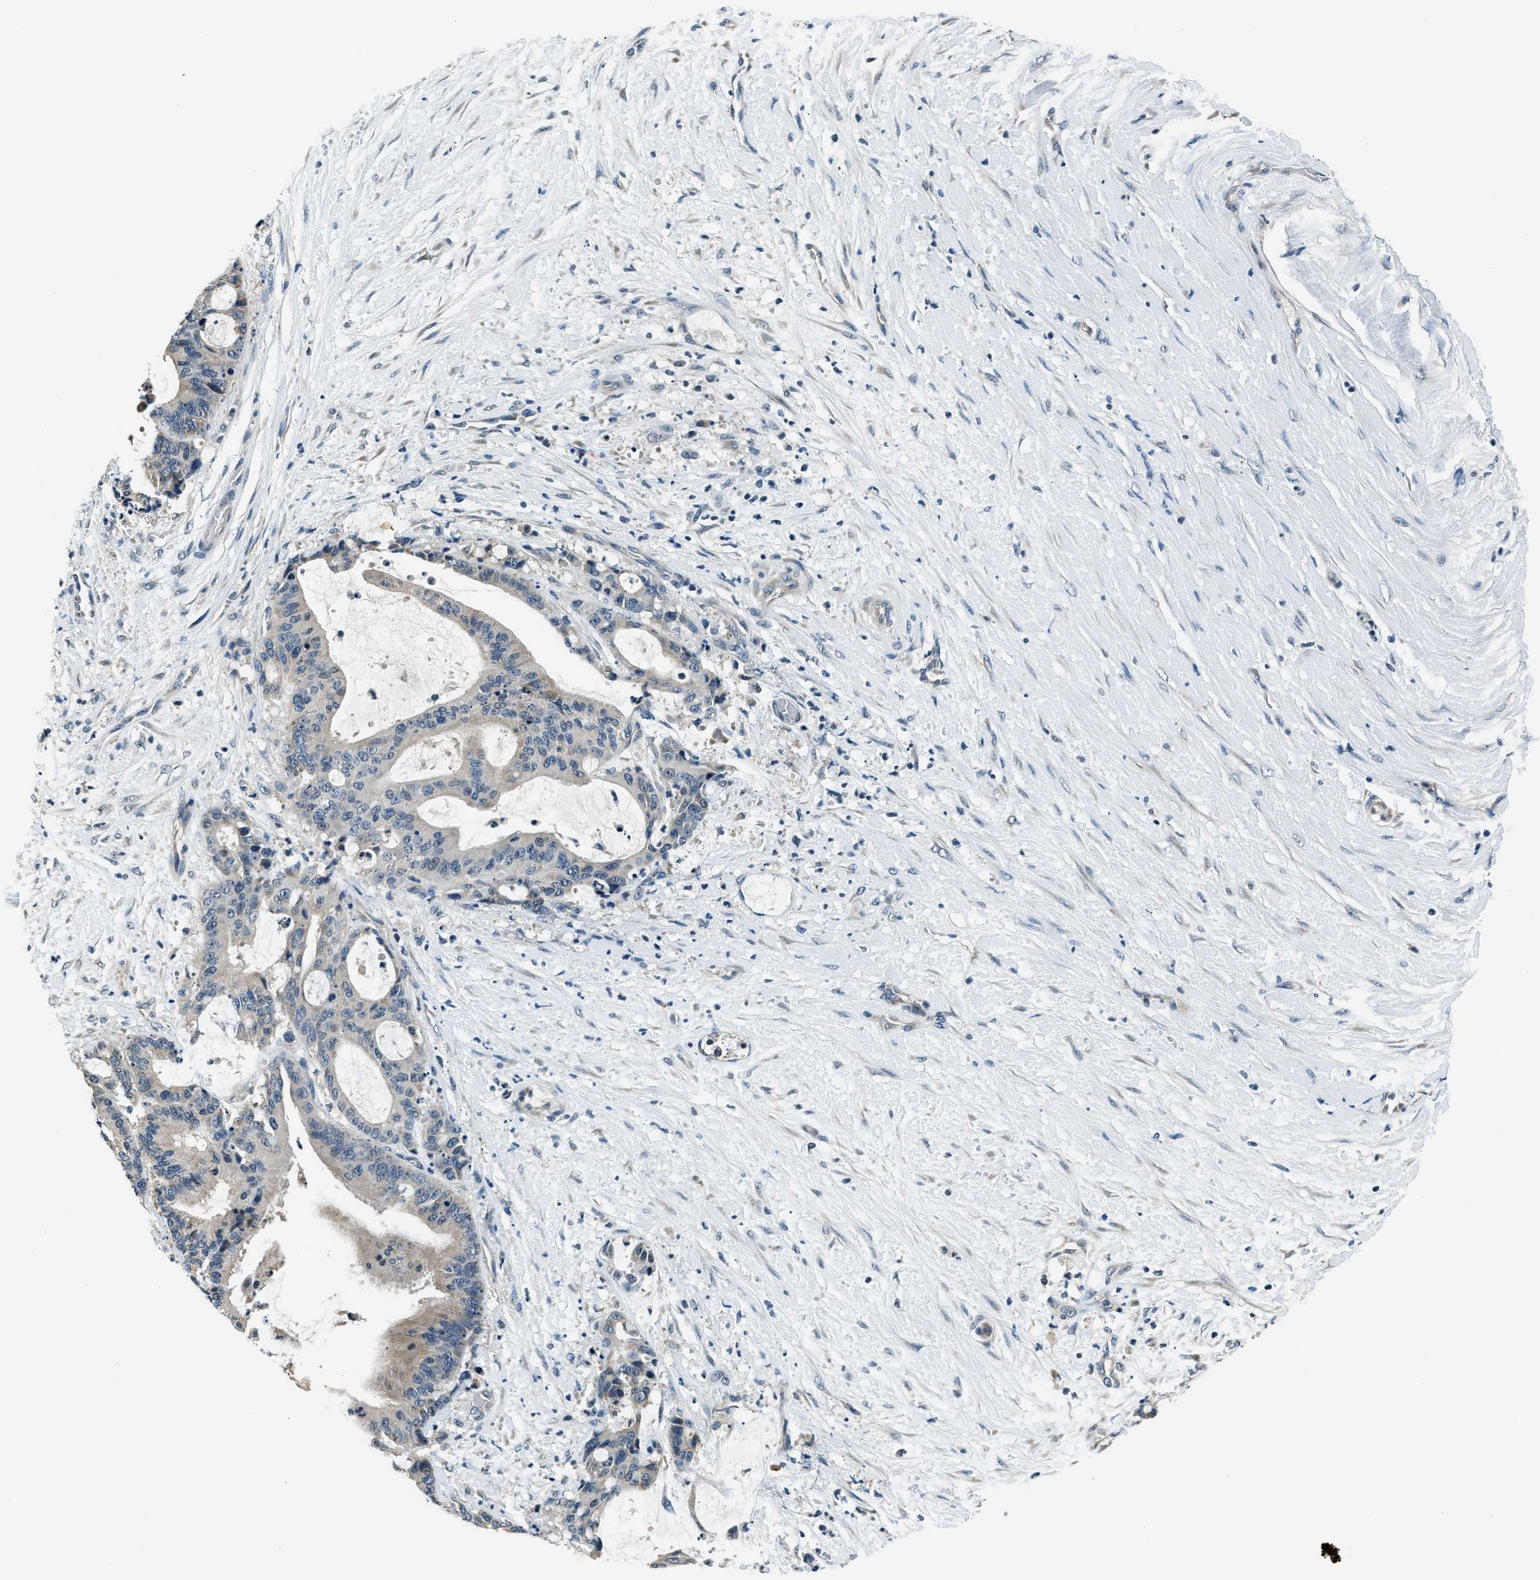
{"staining": {"intensity": "weak", "quantity": "<25%", "location": "cytoplasmic/membranous"}, "tissue": "liver cancer", "cell_type": "Tumor cells", "image_type": "cancer", "snomed": [{"axis": "morphology", "description": "Normal tissue, NOS"}, {"axis": "morphology", "description": "Cholangiocarcinoma"}, {"axis": "topography", "description": "Liver"}, {"axis": "topography", "description": "Peripheral nerve tissue"}], "caption": "DAB (3,3'-diaminobenzidine) immunohistochemical staining of liver cancer (cholangiocarcinoma) demonstrates no significant positivity in tumor cells.", "gene": "NME8", "patient": {"sex": "female", "age": 73}}